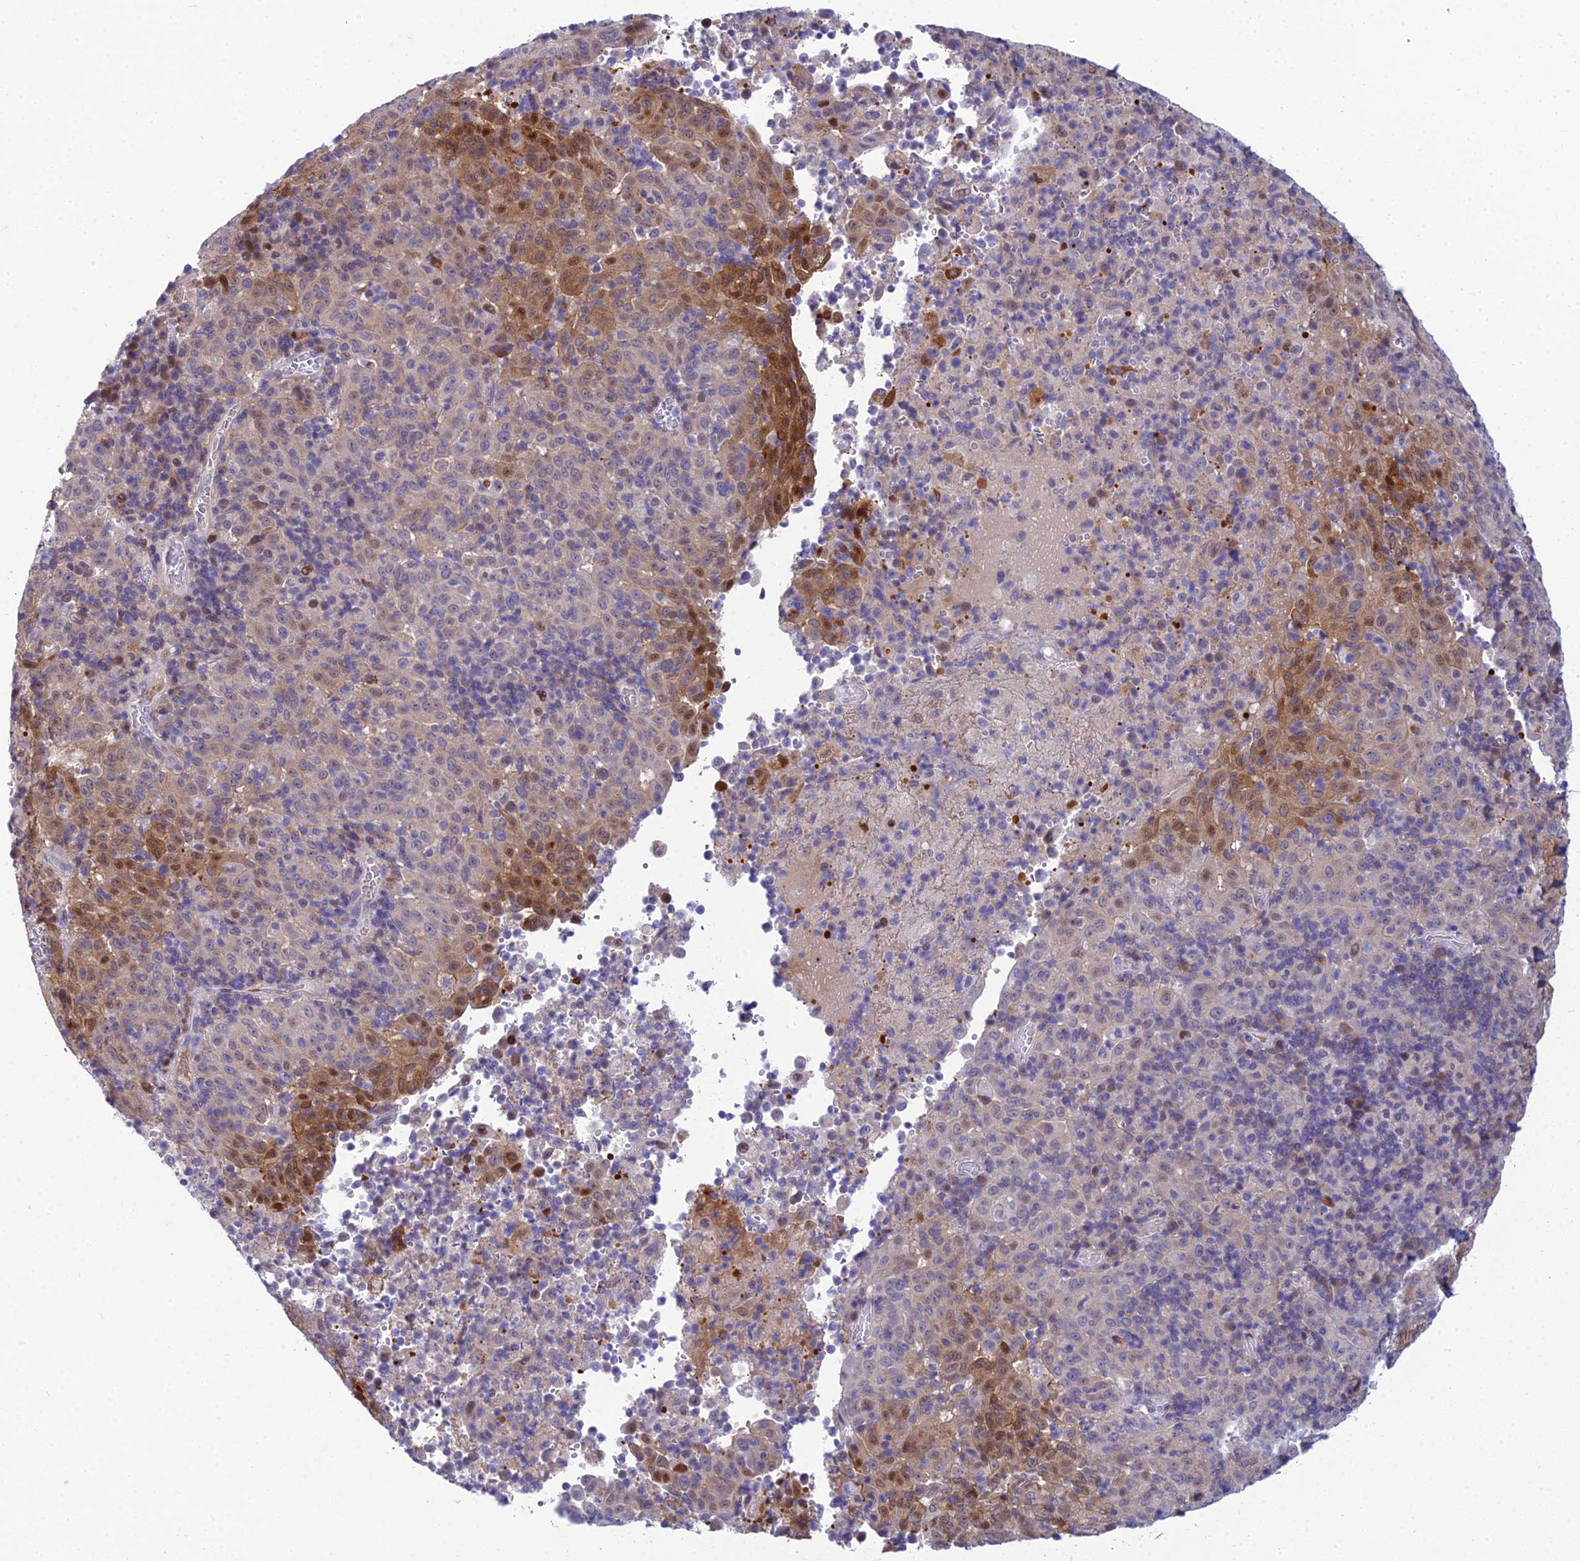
{"staining": {"intensity": "strong", "quantity": "<25%", "location": "cytoplasmic/membranous,nuclear"}, "tissue": "pancreatic cancer", "cell_type": "Tumor cells", "image_type": "cancer", "snomed": [{"axis": "morphology", "description": "Adenocarcinoma, NOS"}, {"axis": "topography", "description": "Pancreas"}], "caption": "Tumor cells reveal medium levels of strong cytoplasmic/membranous and nuclear staining in about <25% of cells in pancreatic cancer (adenocarcinoma). Using DAB (brown) and hematoxylin (blue) stains, captured at high magnification using brightfield microscopy.", "gene": "ZMIZ1", "patient": {"sex": "male", "age": 63}}